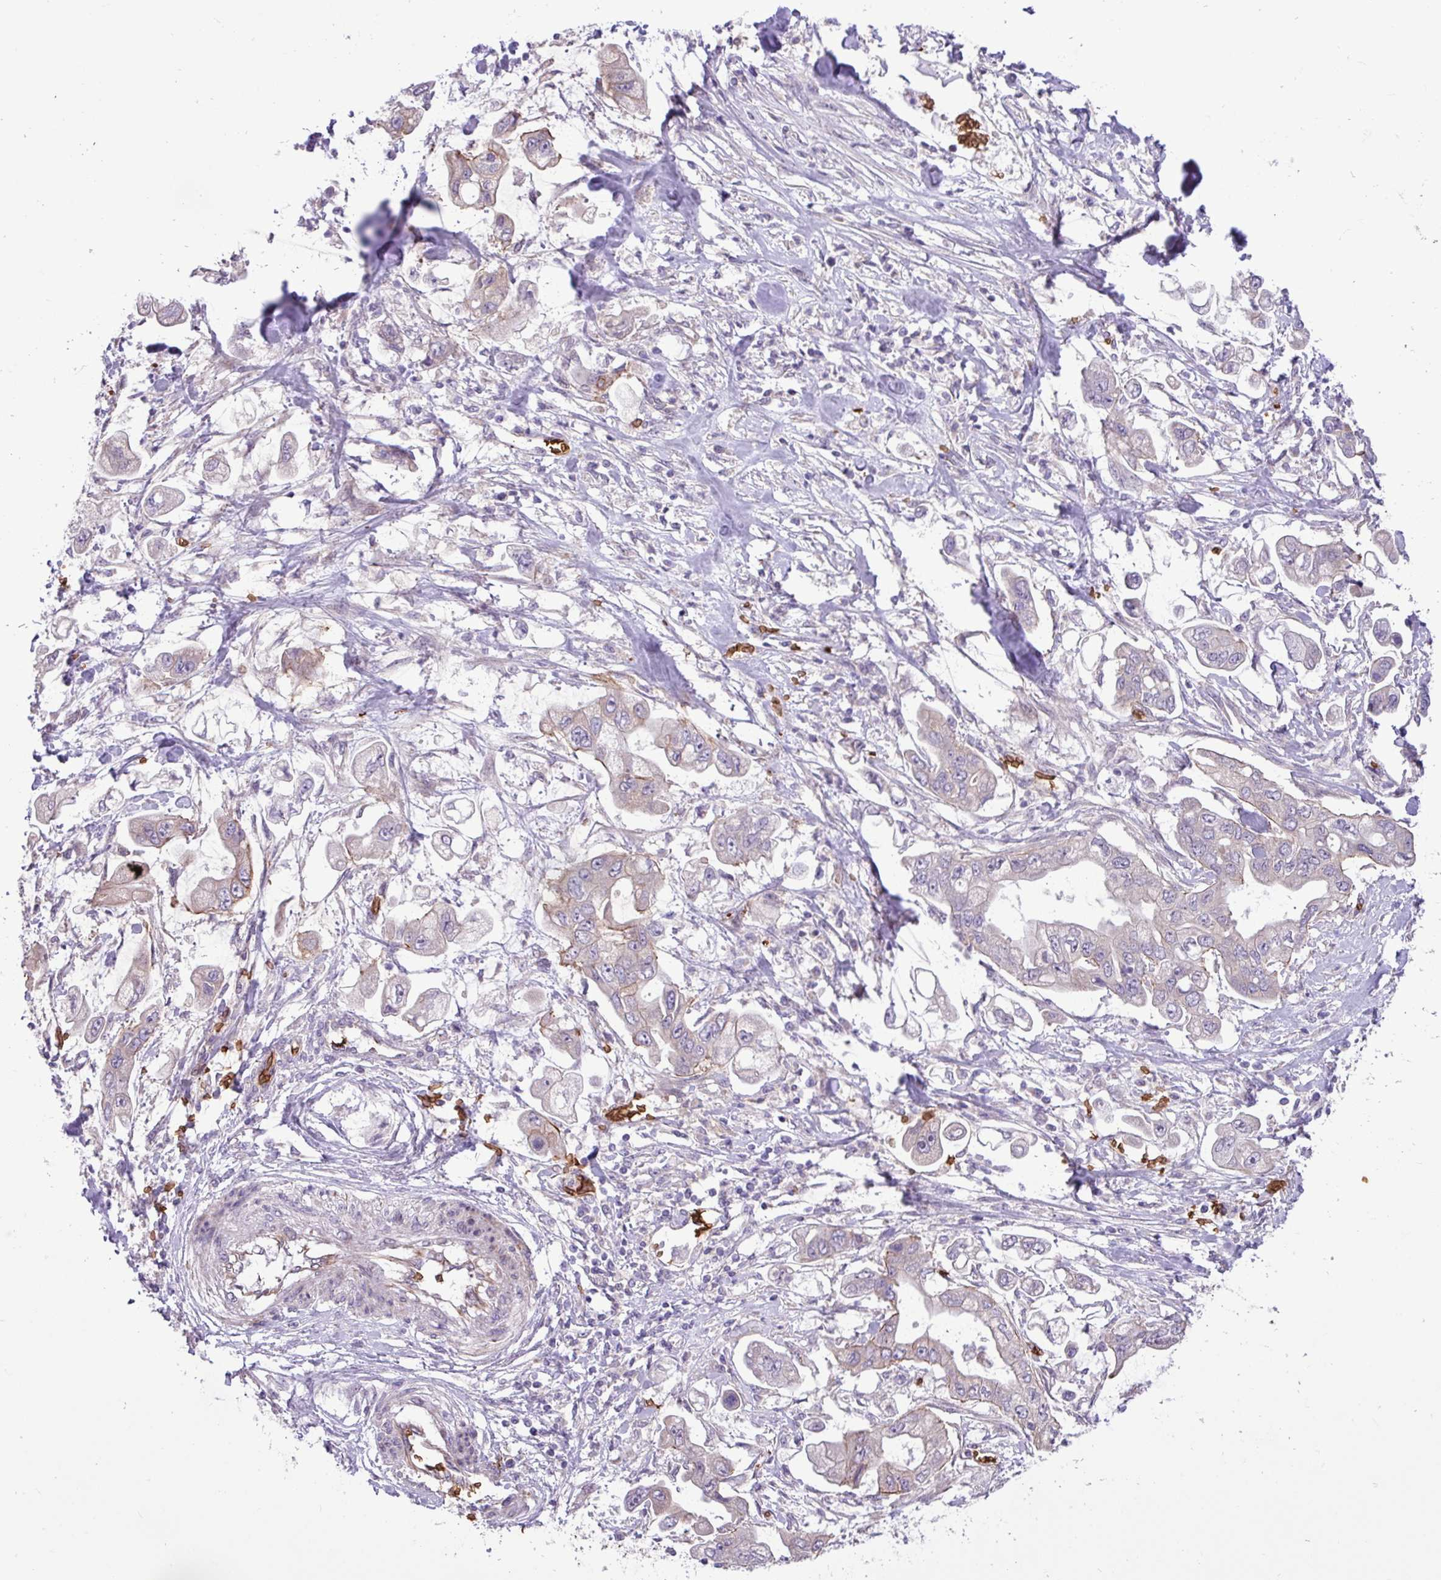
{"staining": {"intensity": "weak", "quantity": "<25%", "location": "cytoplasmic/membranous"}, "tissue": "stomach cancer", "cell_type": "Tumor cells", "image_type": "cancer", "snomed": [{"axis": "morphology", "description": "Adenocarcinoma, NOS"}, {"axis": "topography", "description": "Stomach"}], "caption": "The image reveals no significant staining in tumor cells of stomach cancer (adenocarcinoma).", "gene": "RAD21L1", "patient": {"sex": "male", "age": 62}}